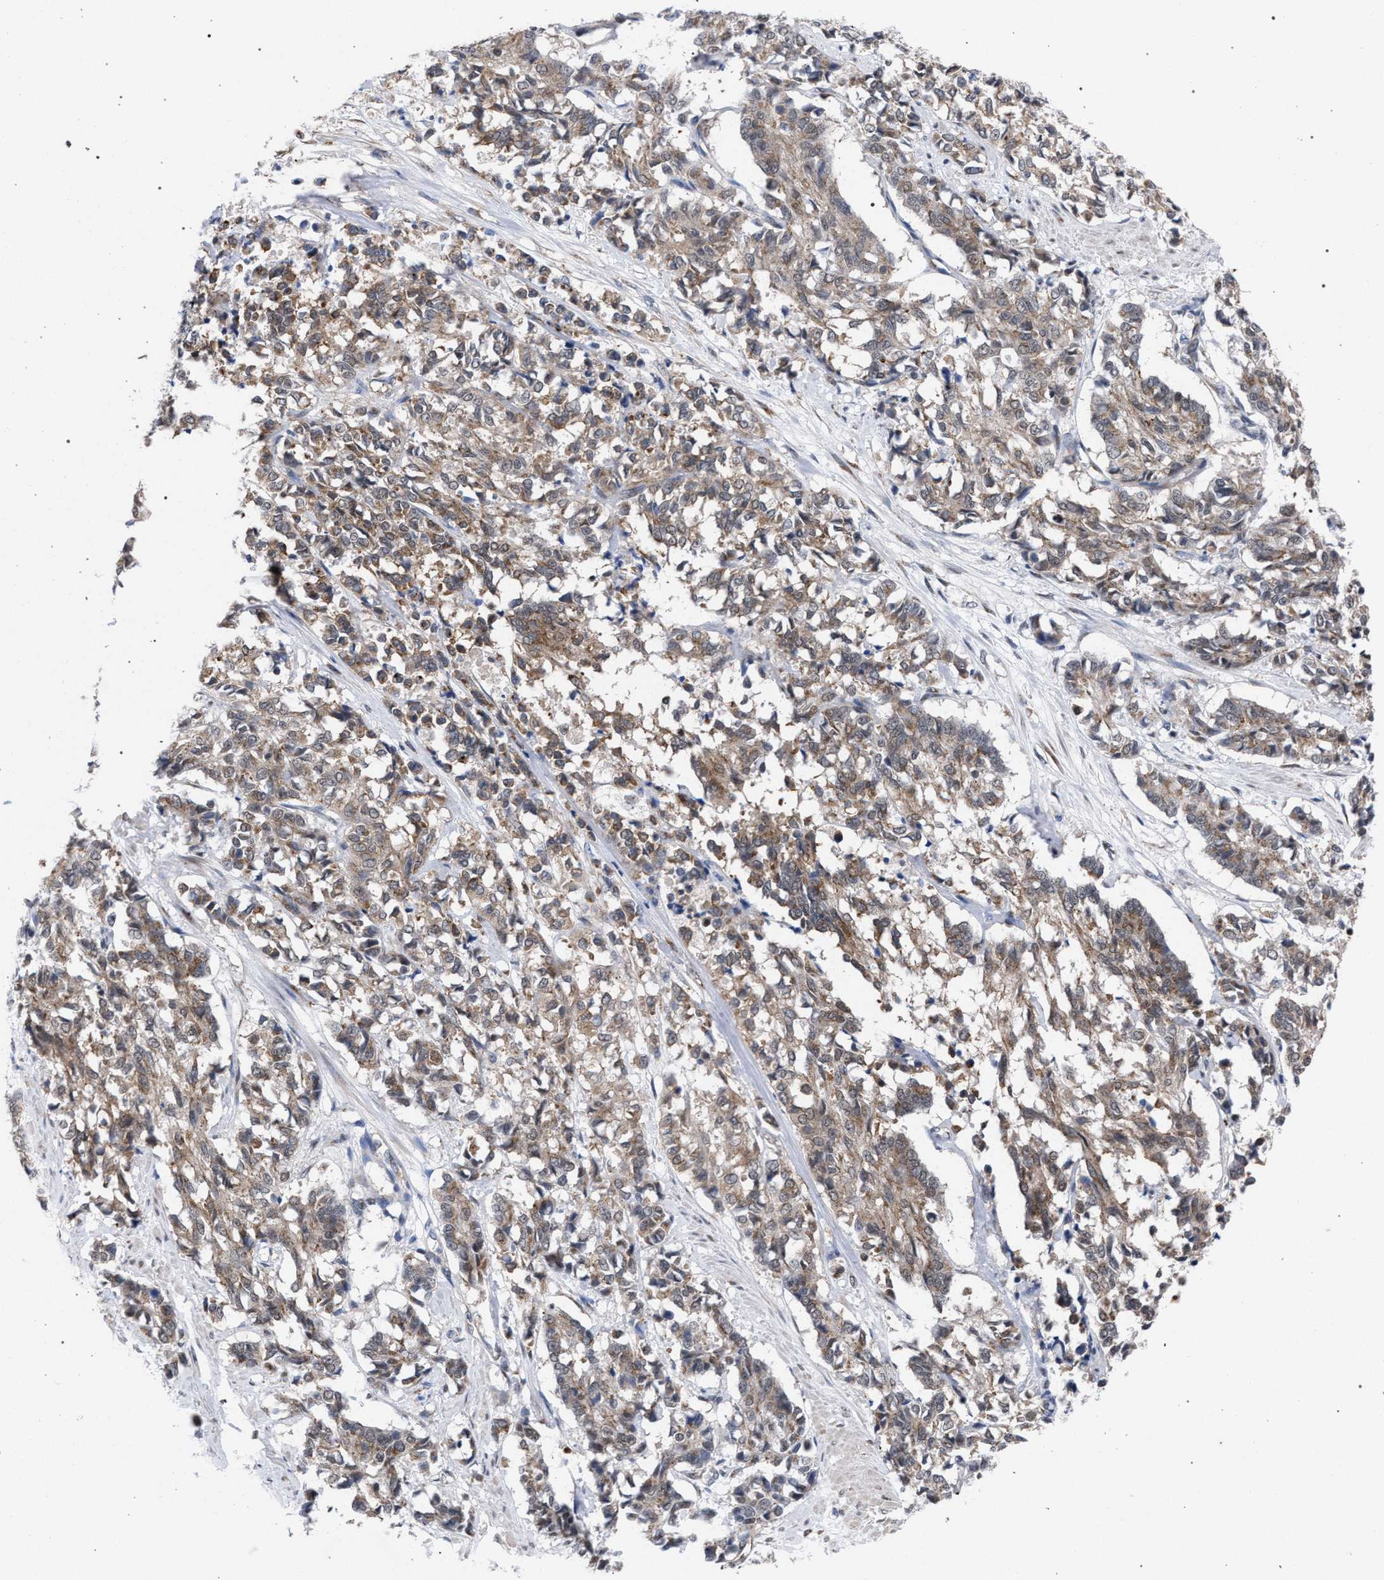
{"staining": {"intensity": "moderate", "quantity": ">75%", "location": "cytoplasmic/membranous"}, "tissue": "cervical cancer", "cell_type": "Tumor cells", "image_type": "cancer", "snomed": [{"axis": "morphology", "description": "Squamous cell carcinoma, NOS"}, {"axis": "topography", "description": "Cervix"}], "caption": "IHC image of cervical cancer stained for a protein (brown), which demonstrates medium levels of moderate cytoplasmic/membranous expression in approximately >75% of tumor cells.", "gene": "GOLGA2", "patient": {"sex": "female", "age": 35}}